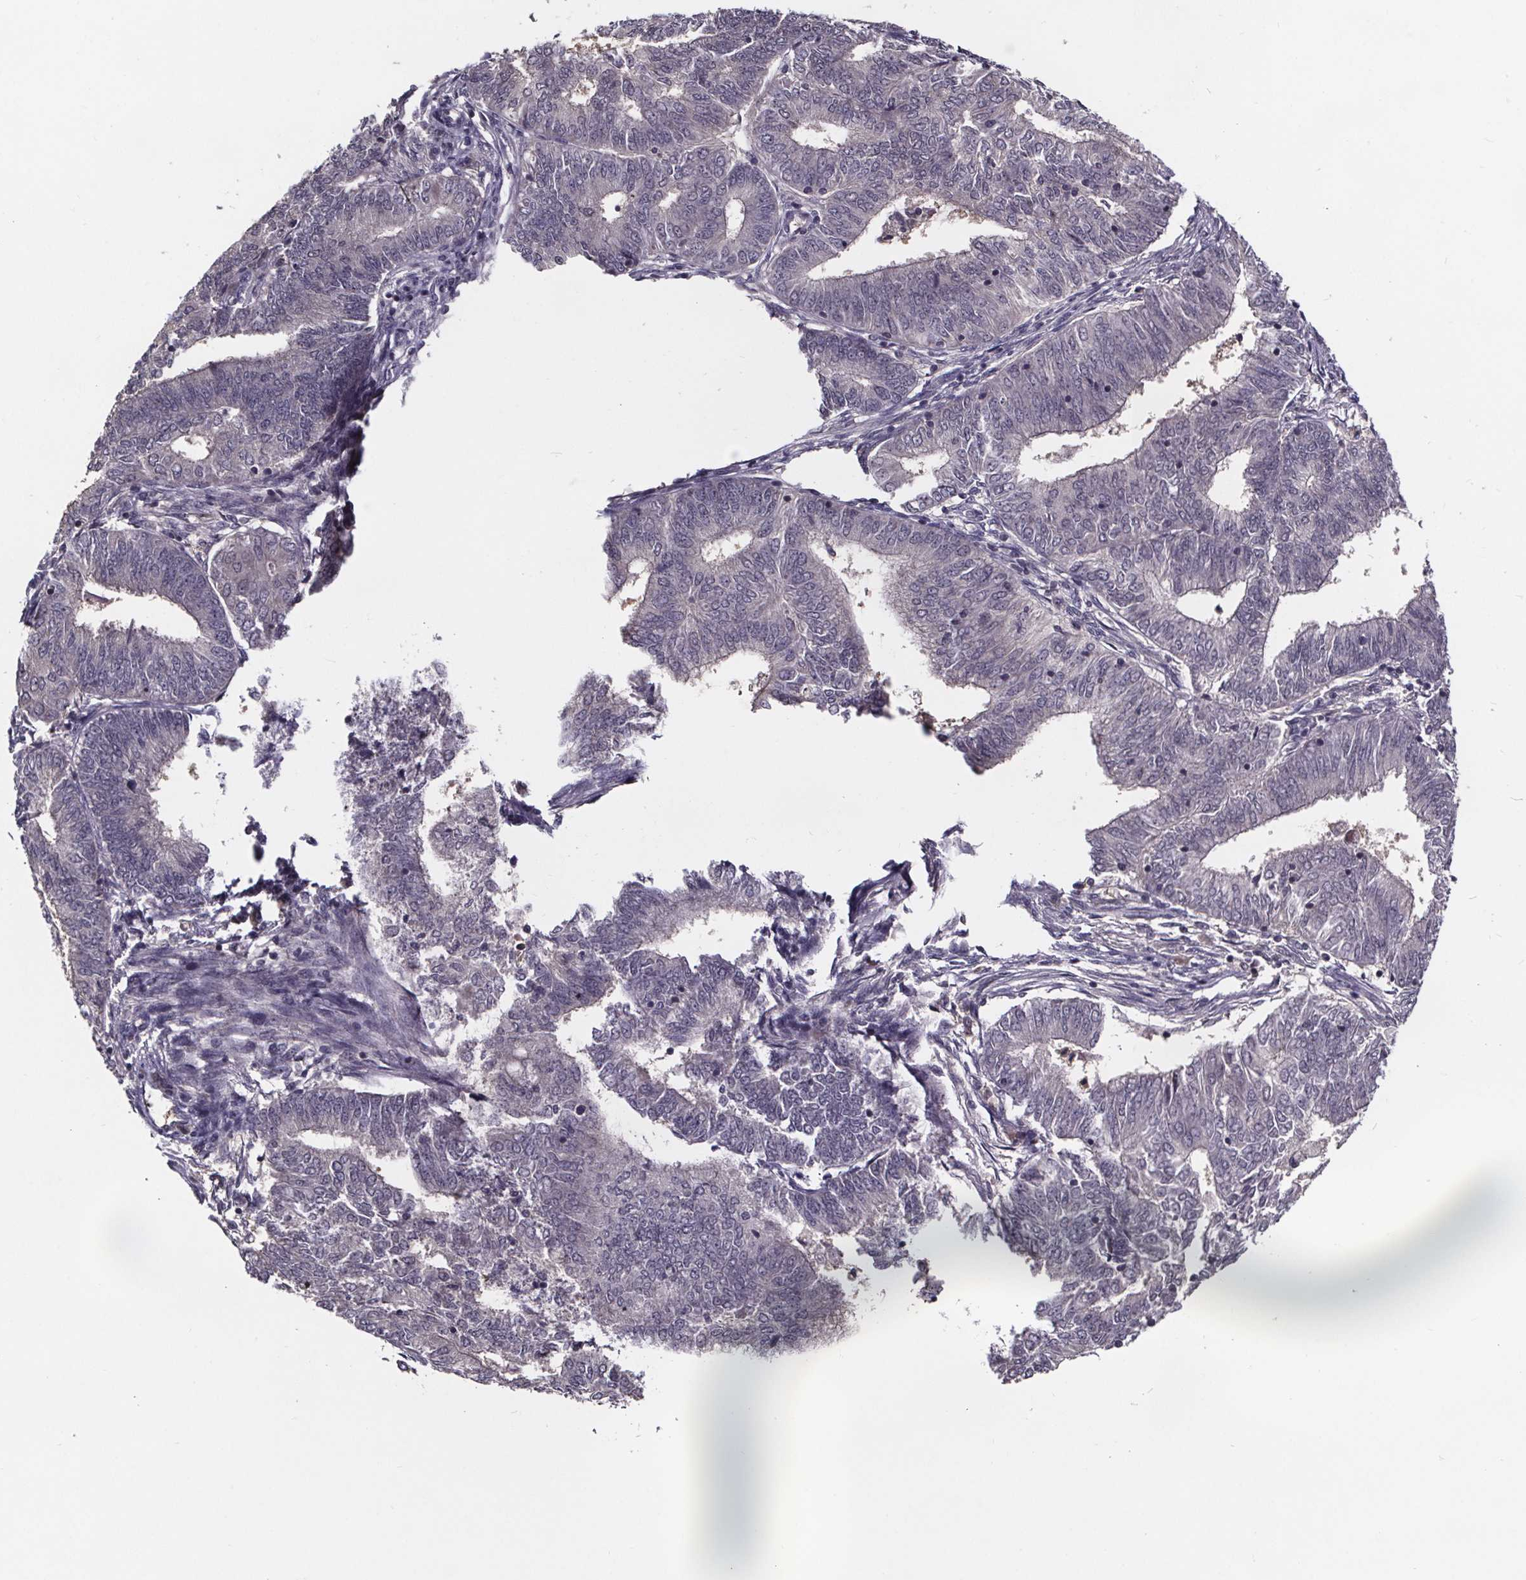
{"staining": {"intensity": "negative", "quantity": "none", "location": "none"}, "tissue": "endometrial cancer", "cell_type": "Tumor cells", "image_type": "cancer", "snomed": [{"axis": "morphology", "description": "Adenocarcinoma, NOS"}, {"axis": "topography", "description": "Endometrium"}], "caption": "This is an immunohistochemistry (IHC) photomicrograph of endometrial cancer. There is no expression in tumor cells.", "gene": "SMIM1", "patient": {"sex": "female", "age": 62}}